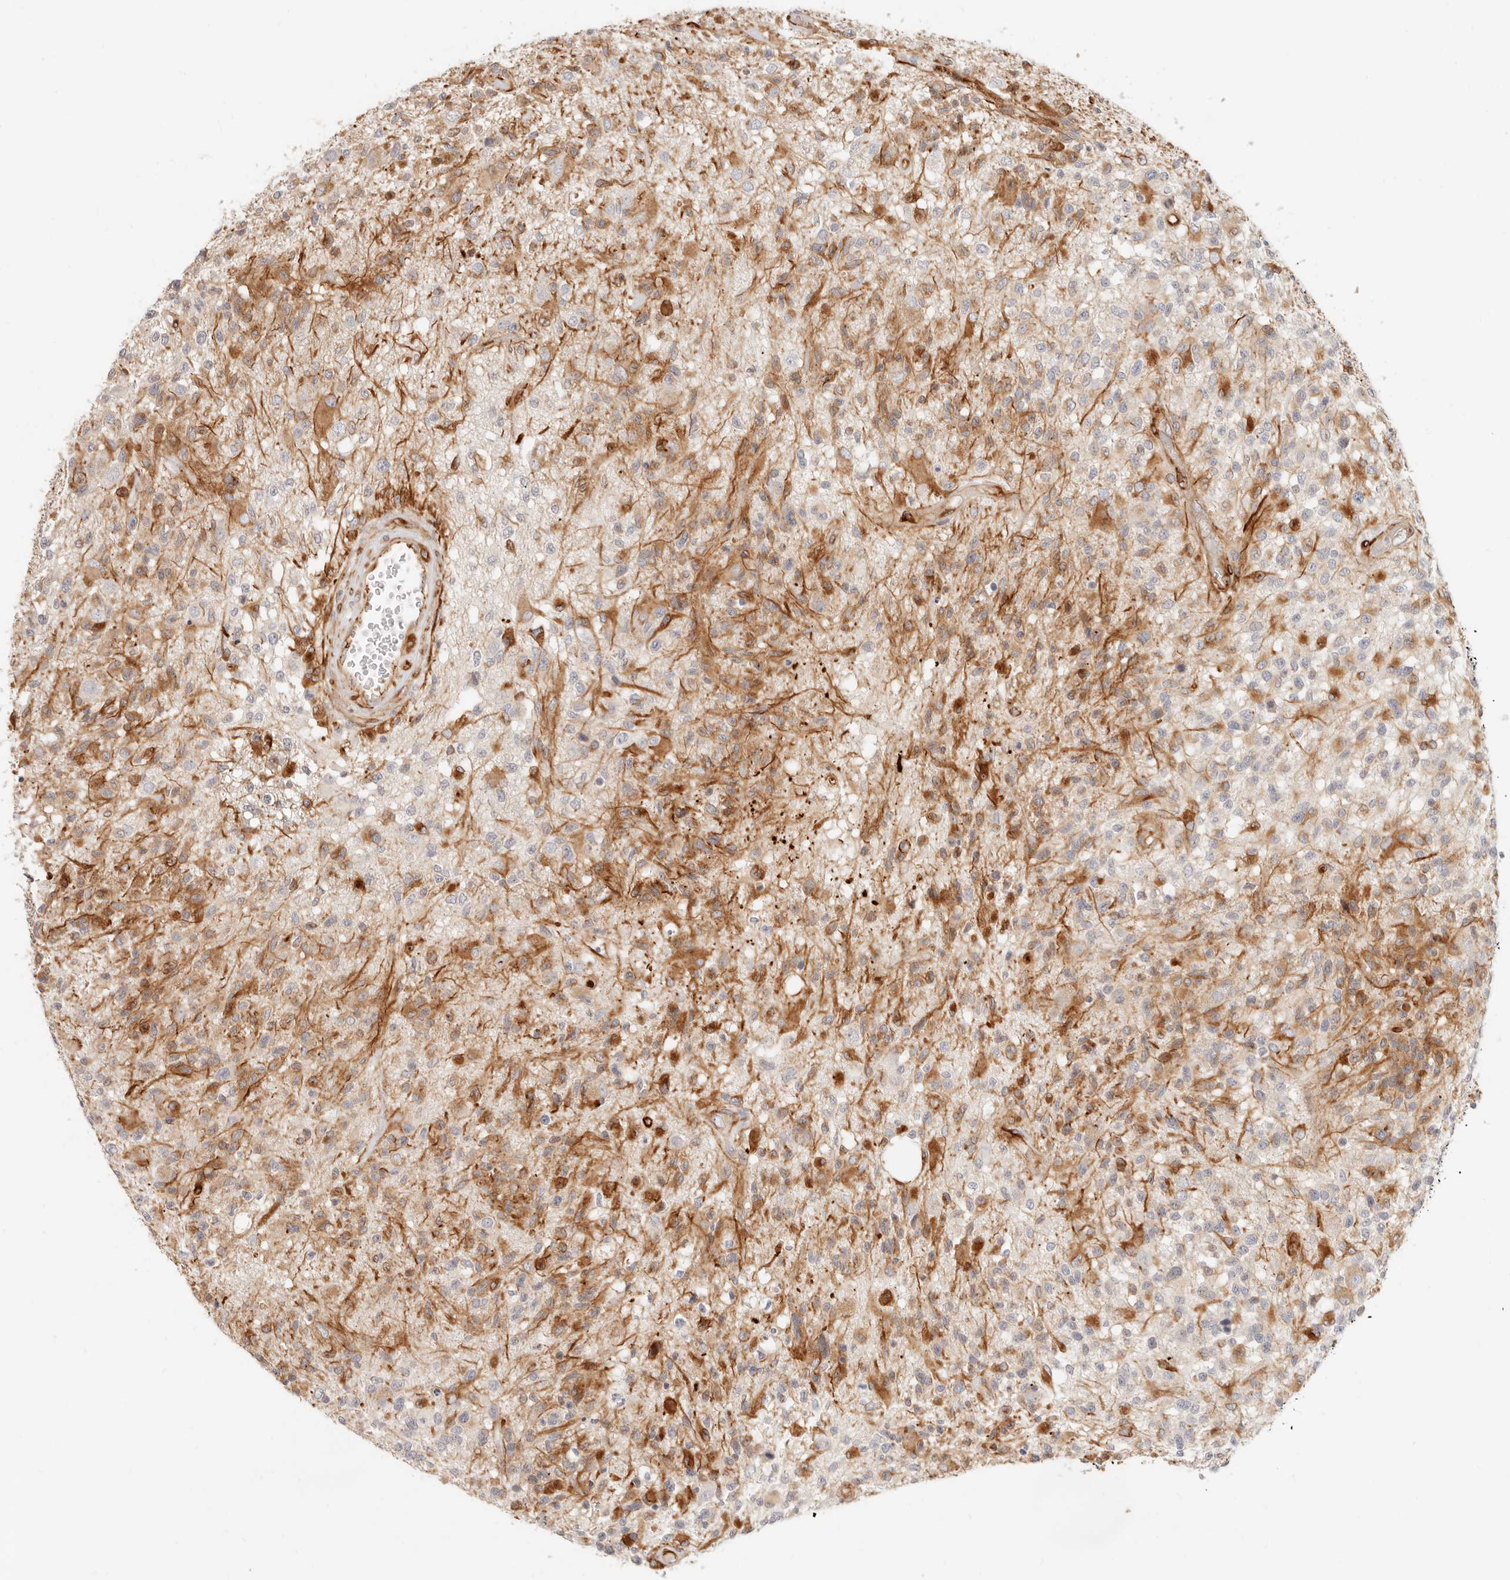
{"staining": {"intensity": "weak", "quantity": "25%-75%", "location": "cytoplasmic/membranous"}, "tissue": "glioma", "cell_type": "Tumor cells", "image_type": "cancer", "snomed": [{"axis": "morphology", "description": "Glioma, malignant, High grade"}, {"axis": "morphology", "description": "Glioblastoma, NOS"}, {"axis": "topography", "description": "Brain"}], "caption": "Tumor cells display weak cytoplasmic/membranous expression in approximately 25%-75% of cells in glioma.", "gene": "SASS6", "patient": {"sex": "male", "age": 60}}